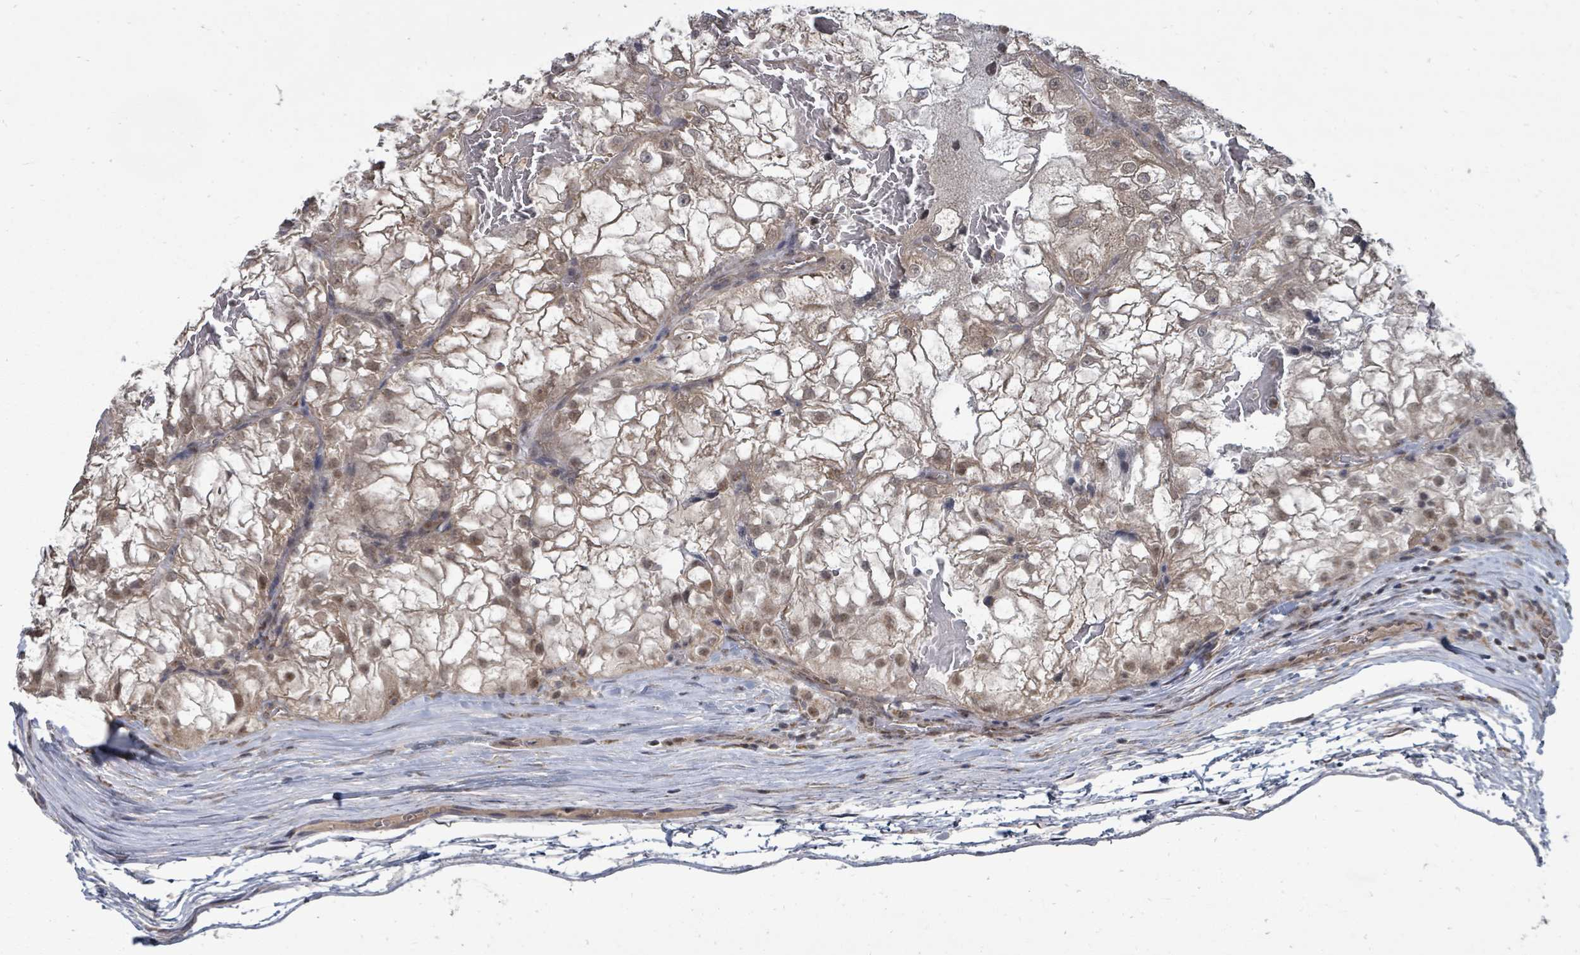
{"staining": {"intensity": "moderate", "quantity": "<25%", "location": "nuclear"}, "tissue": "renal cancer", "cell_type": "Tumor cells", "image_type": "cancer", "snomed": [{"axis": "morphology", "description": "Adenocarcinoma, NOS"}, {"axis": "topography", "description": "Kidney"}], "caption": "This is a photomicrograph of immunohistochemistry (IHC) staining of adenocarcinoma (renal), which shows moderate positivity in the nuclear of tumor cells.", "gene": "MAGOHB", "patient": {"sex": "female", "age": 72}}